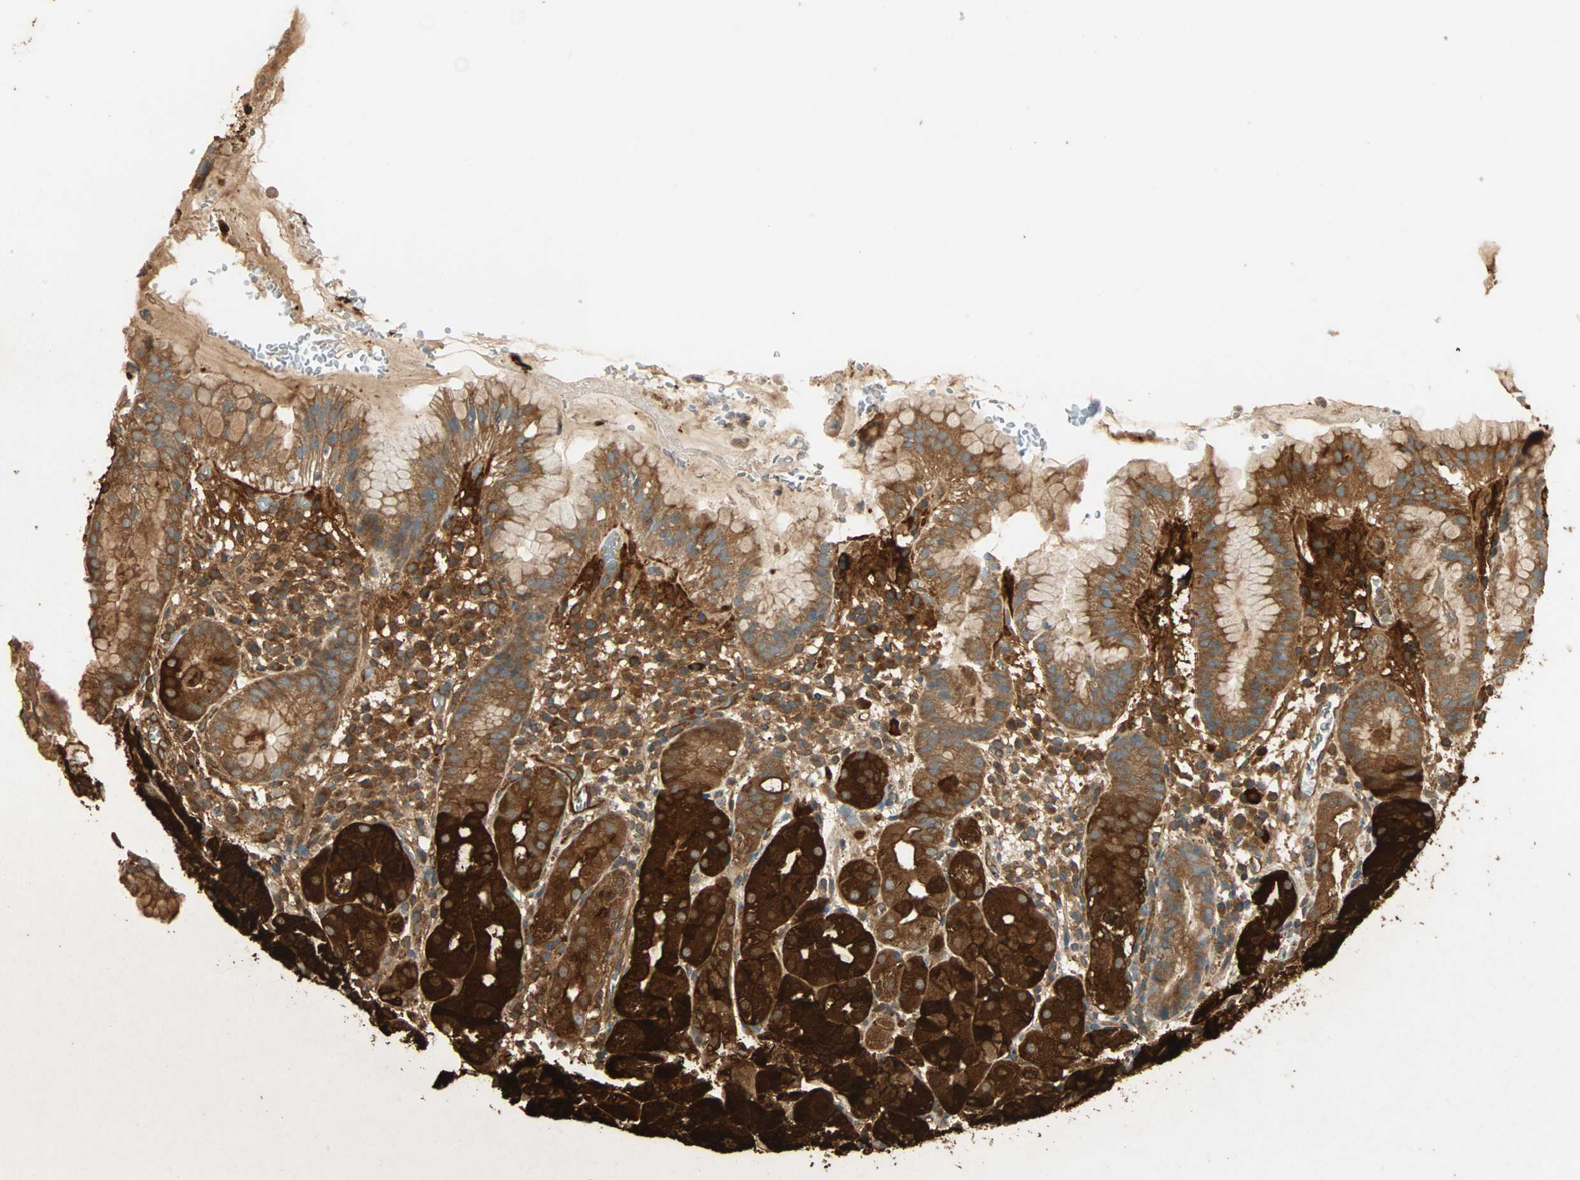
{"staining": {"intensity": "strong", "quantity": ">75%", "location": "cytoplasmic/membranous"}, "tissue": "stomach", "cell_type": "Glandular cells", "image_type": "normal", "snomed": [{"axis": "morphology", "description": "Normal tissue, NOS"}, {"axis": "topography", "description": "Stomach"}, {"axis": "topography", "description": "Stomach, lower"}], "caption": "Protein analysis of benign stomach shows strong cytoplasmic/membranous positivity in about >75% of glandular cells. (Stains: DAB (3,3'-diaminobenzidine) in brown, nuclei in blue, Microscopy: brightfield microscopy at high magnification).", "gene": "GALK1", "patient": {"sex": "female", "age": 75}}